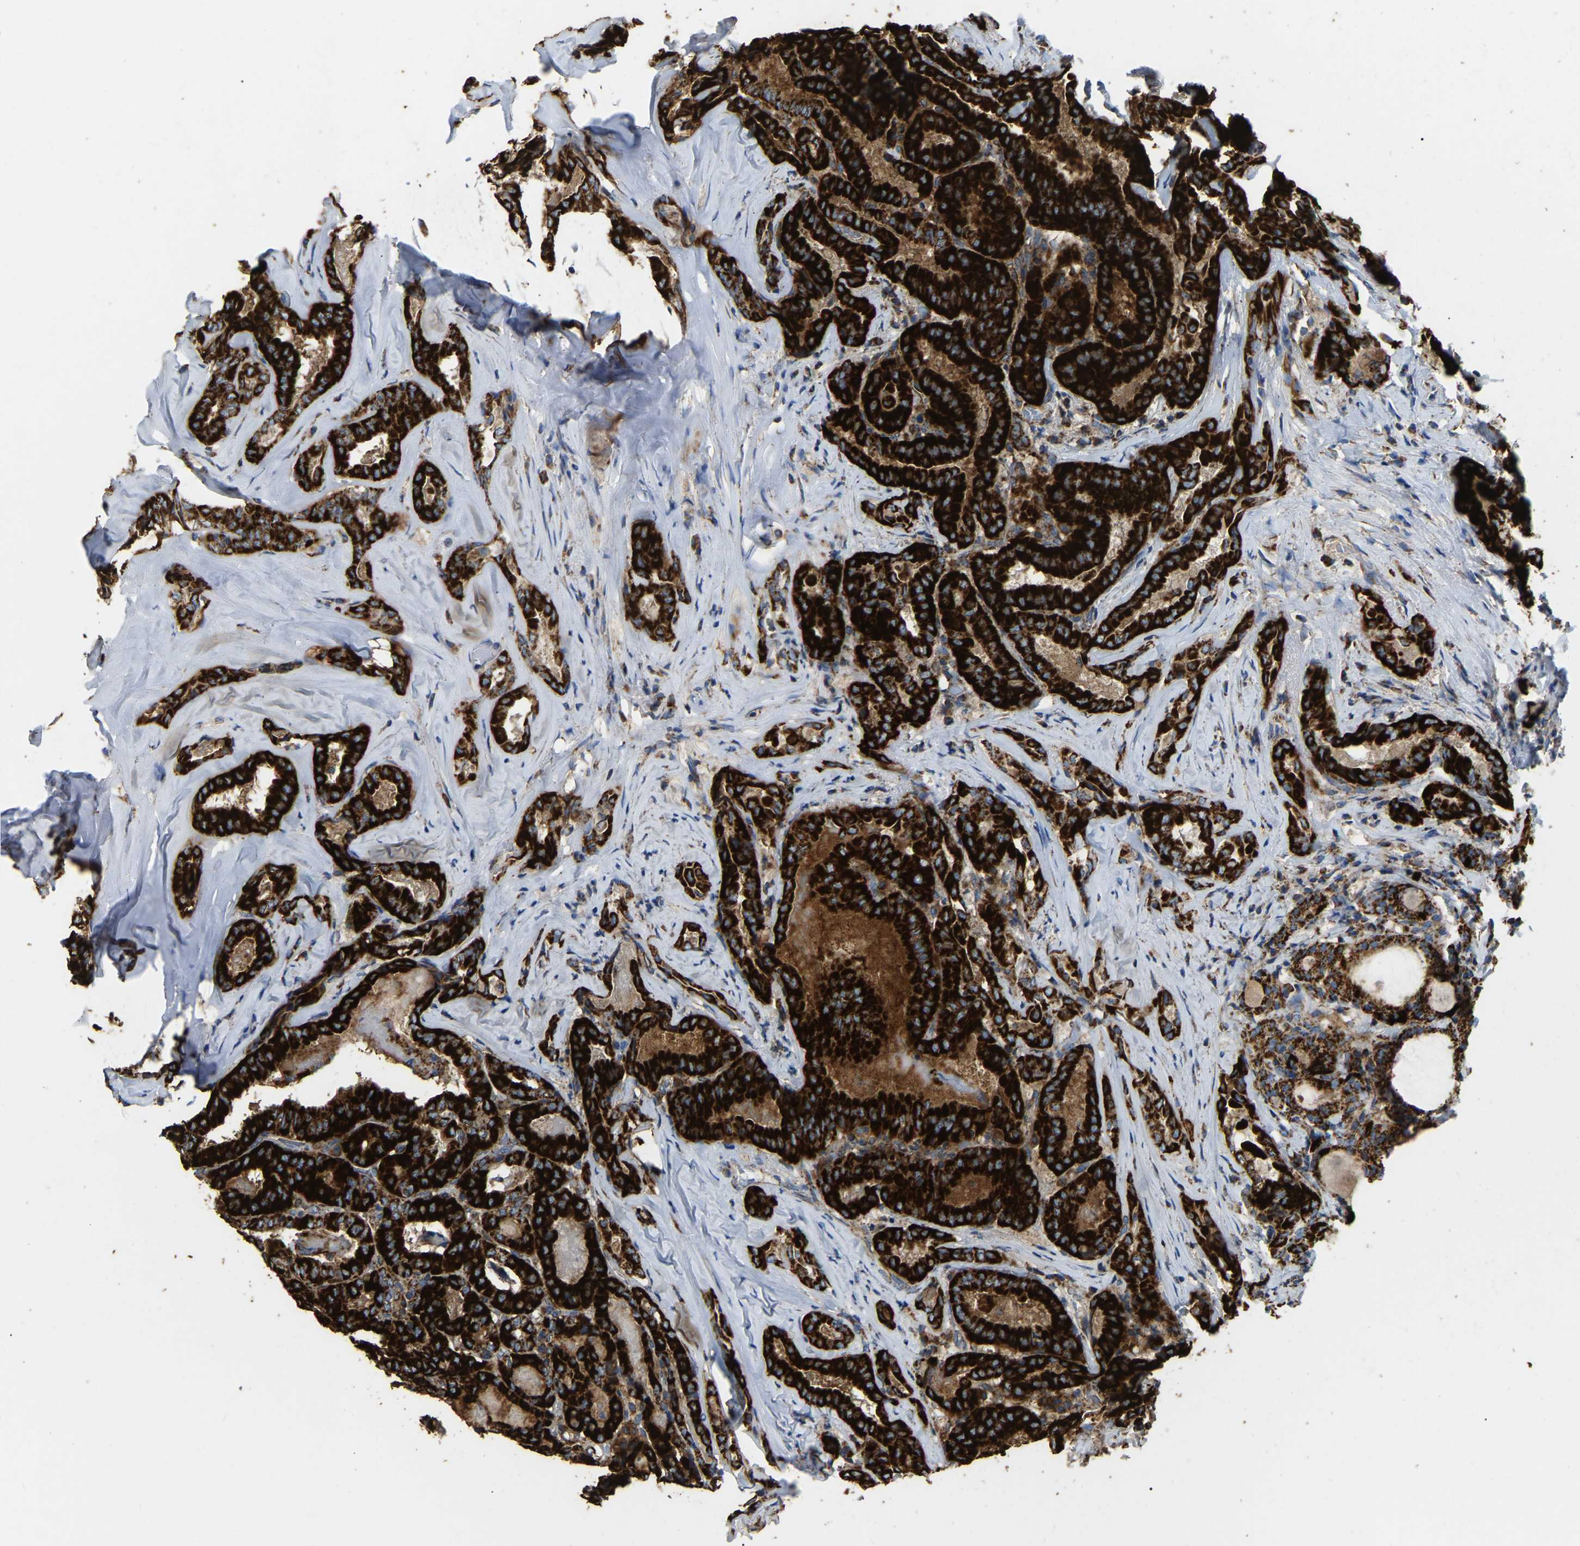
{"staining": {"intensity": "strong", "quantity": ">75%", "location": "cytoplasmic/membranous"}, "tissue": "thyroid cancer", "cell_type": "Tumor cells", "image_type": "cancer", "snomed": [{"axis": "morphology", "description": "Papillary adenocarcinoma, NOS"}, {"axis": "topography", "description": "Thyroid gland"}], "caption": "Tumor cells show high levels of strong cytoplasmic/membranous positivity in approximately >75% of cells in thyroid papillary adenocarcinoma.", "gene": "HIBADH", "patient": {"sex": "female", "age": 42}}